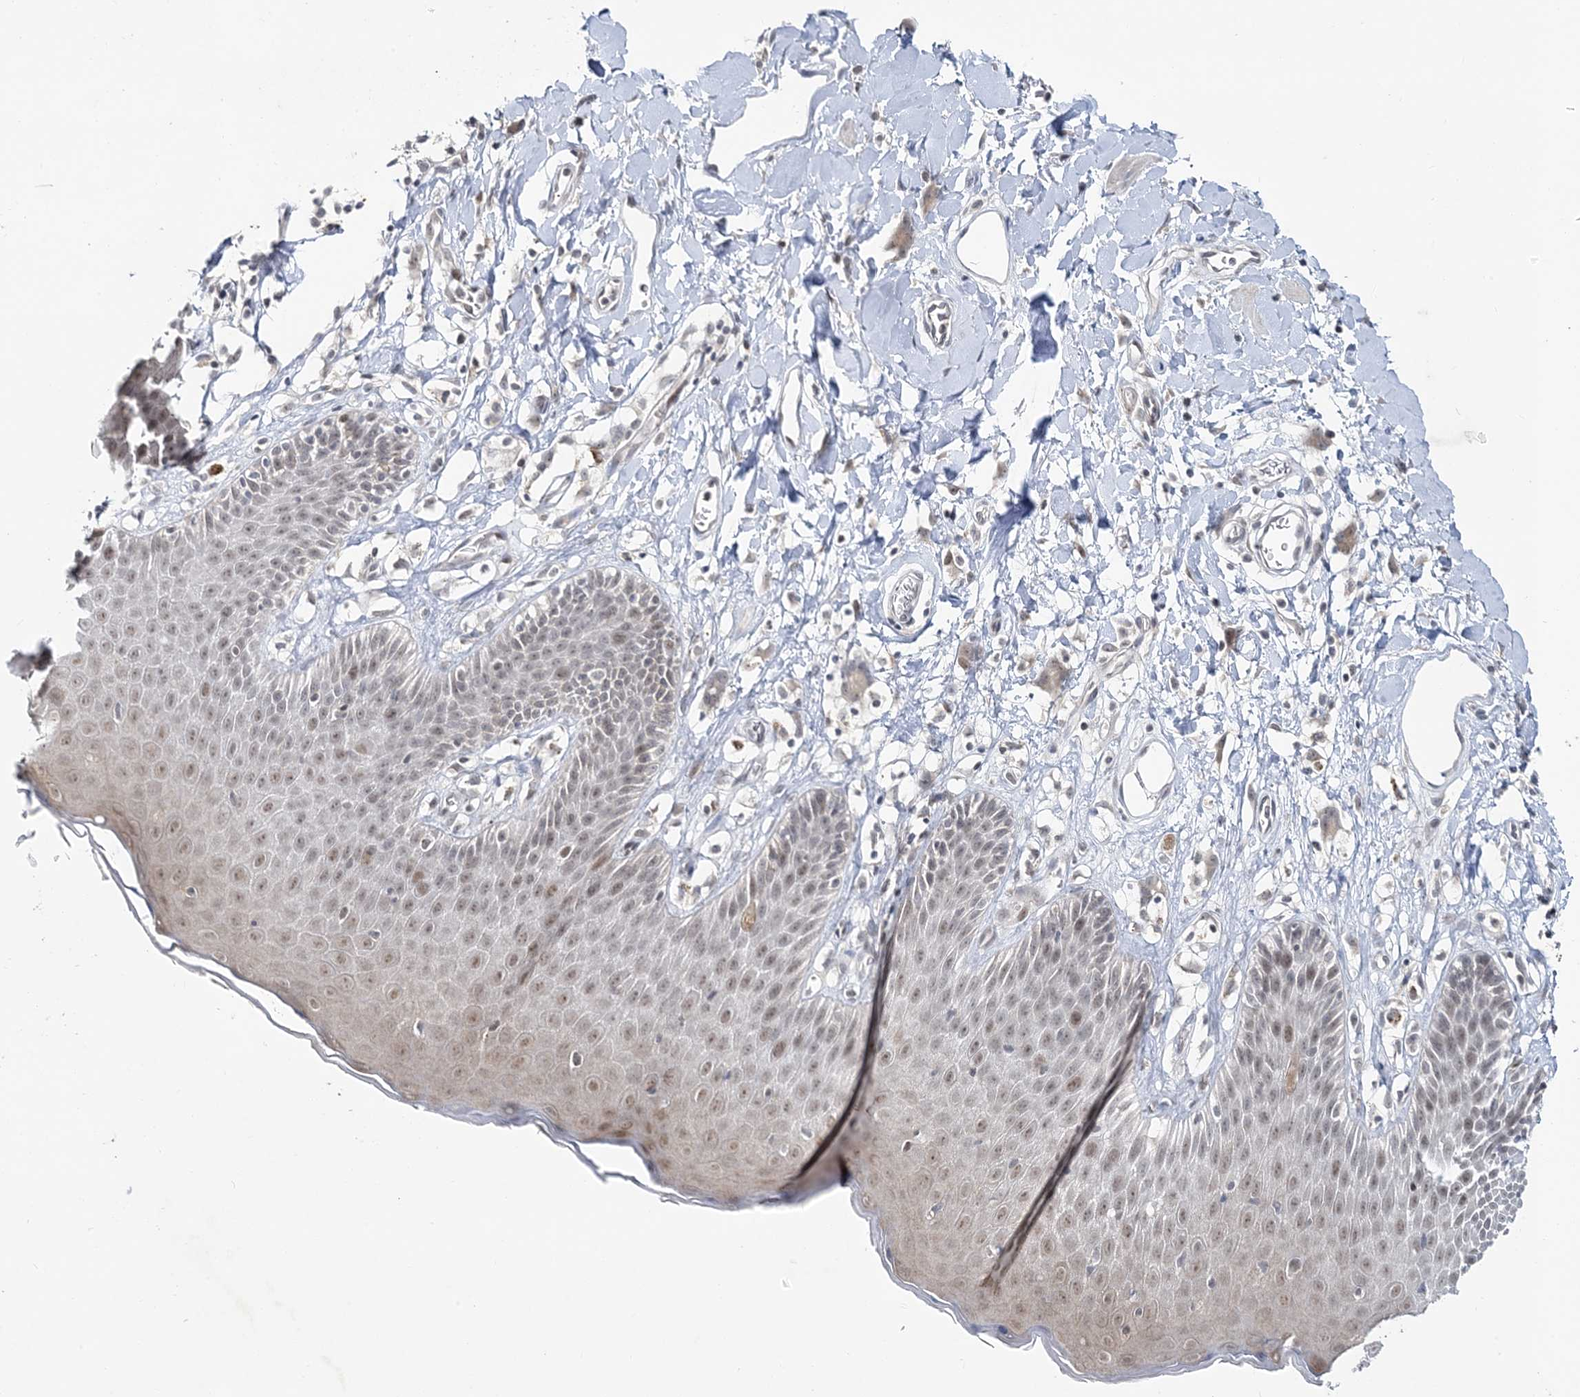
{"staining": {"intensity": "weak", "quantity": "25%-75%", "location": "cytoplasmic/membranous,nuclear"}, "tissue": "skin", "cell_type": "Epidermal cells", "image_type": "normal", "snomed": [{"axis": "morphology", "description": "Normal tissue, NOS"}, {"axis": "topography", "description": "Vulva"}], "caption": "Immunohistochemical staining of normal skin demonstrates low levels of weak cytoplasmic/membranous,nuclear staining in about 25%-75% of epidermal cells. (Brightfield microscopy of DAB IHC at high magnification).", "gene": "LEXM", "patient": {"sex": "female", "age": 68}}